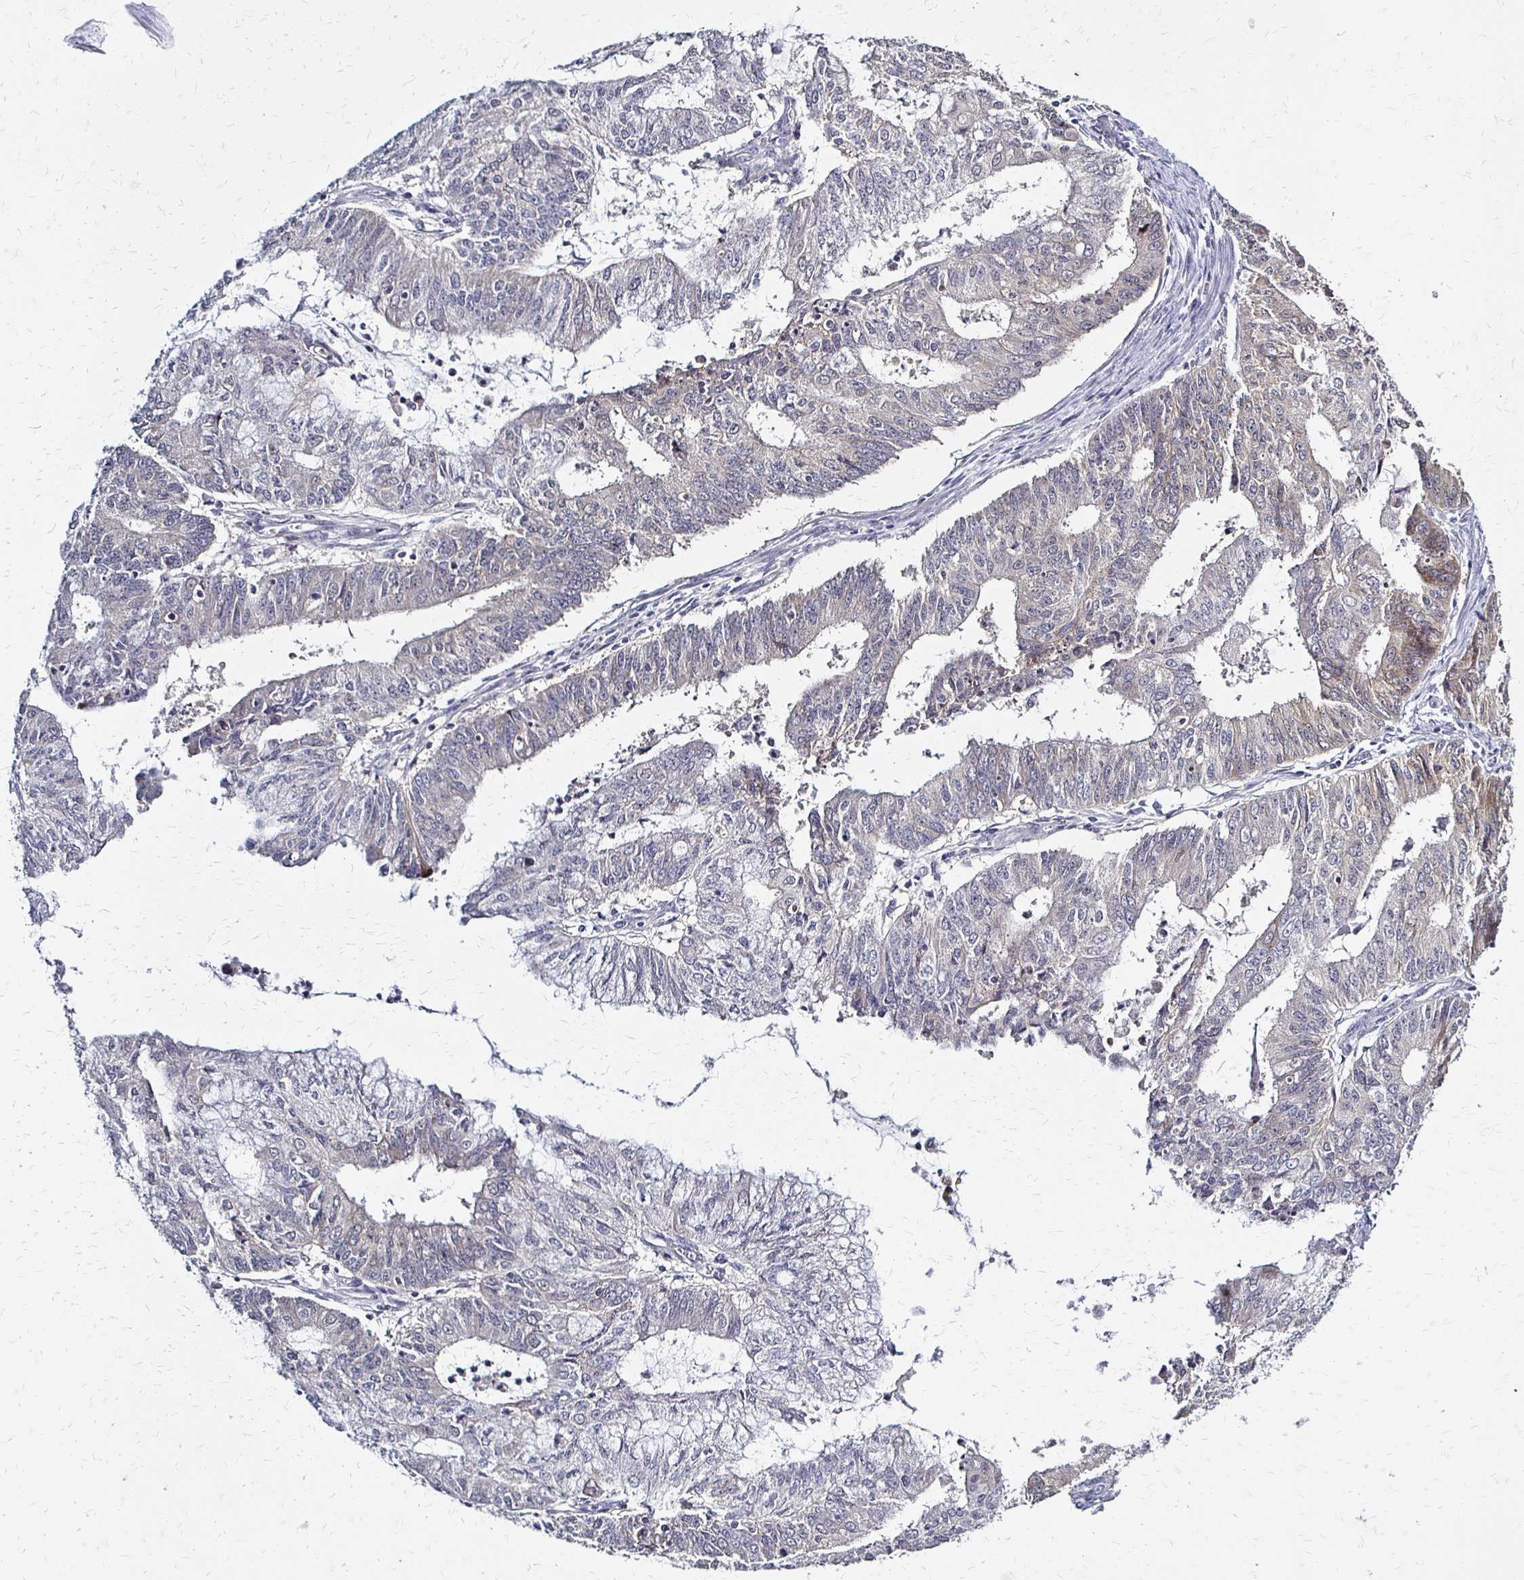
{"staining": {"intensity": "negative", "quantity": "none", "location": "none"}, "tissue": "endometrial cancer", "cell_type": "Tumor cells", "image_type": "cancer", "snomed": [{"axis": "morphology", "description": "Adenocarcinoma, NOS"}, {"axis": "topography", "description": "Endometrium"}], "caption": "Photomicrograph shows no significant protein positivity in tumor cells of adenocarcinoma (endometrial).", "gene": "SLC9A9", "patient": {"sex": "female", "age": 61}}